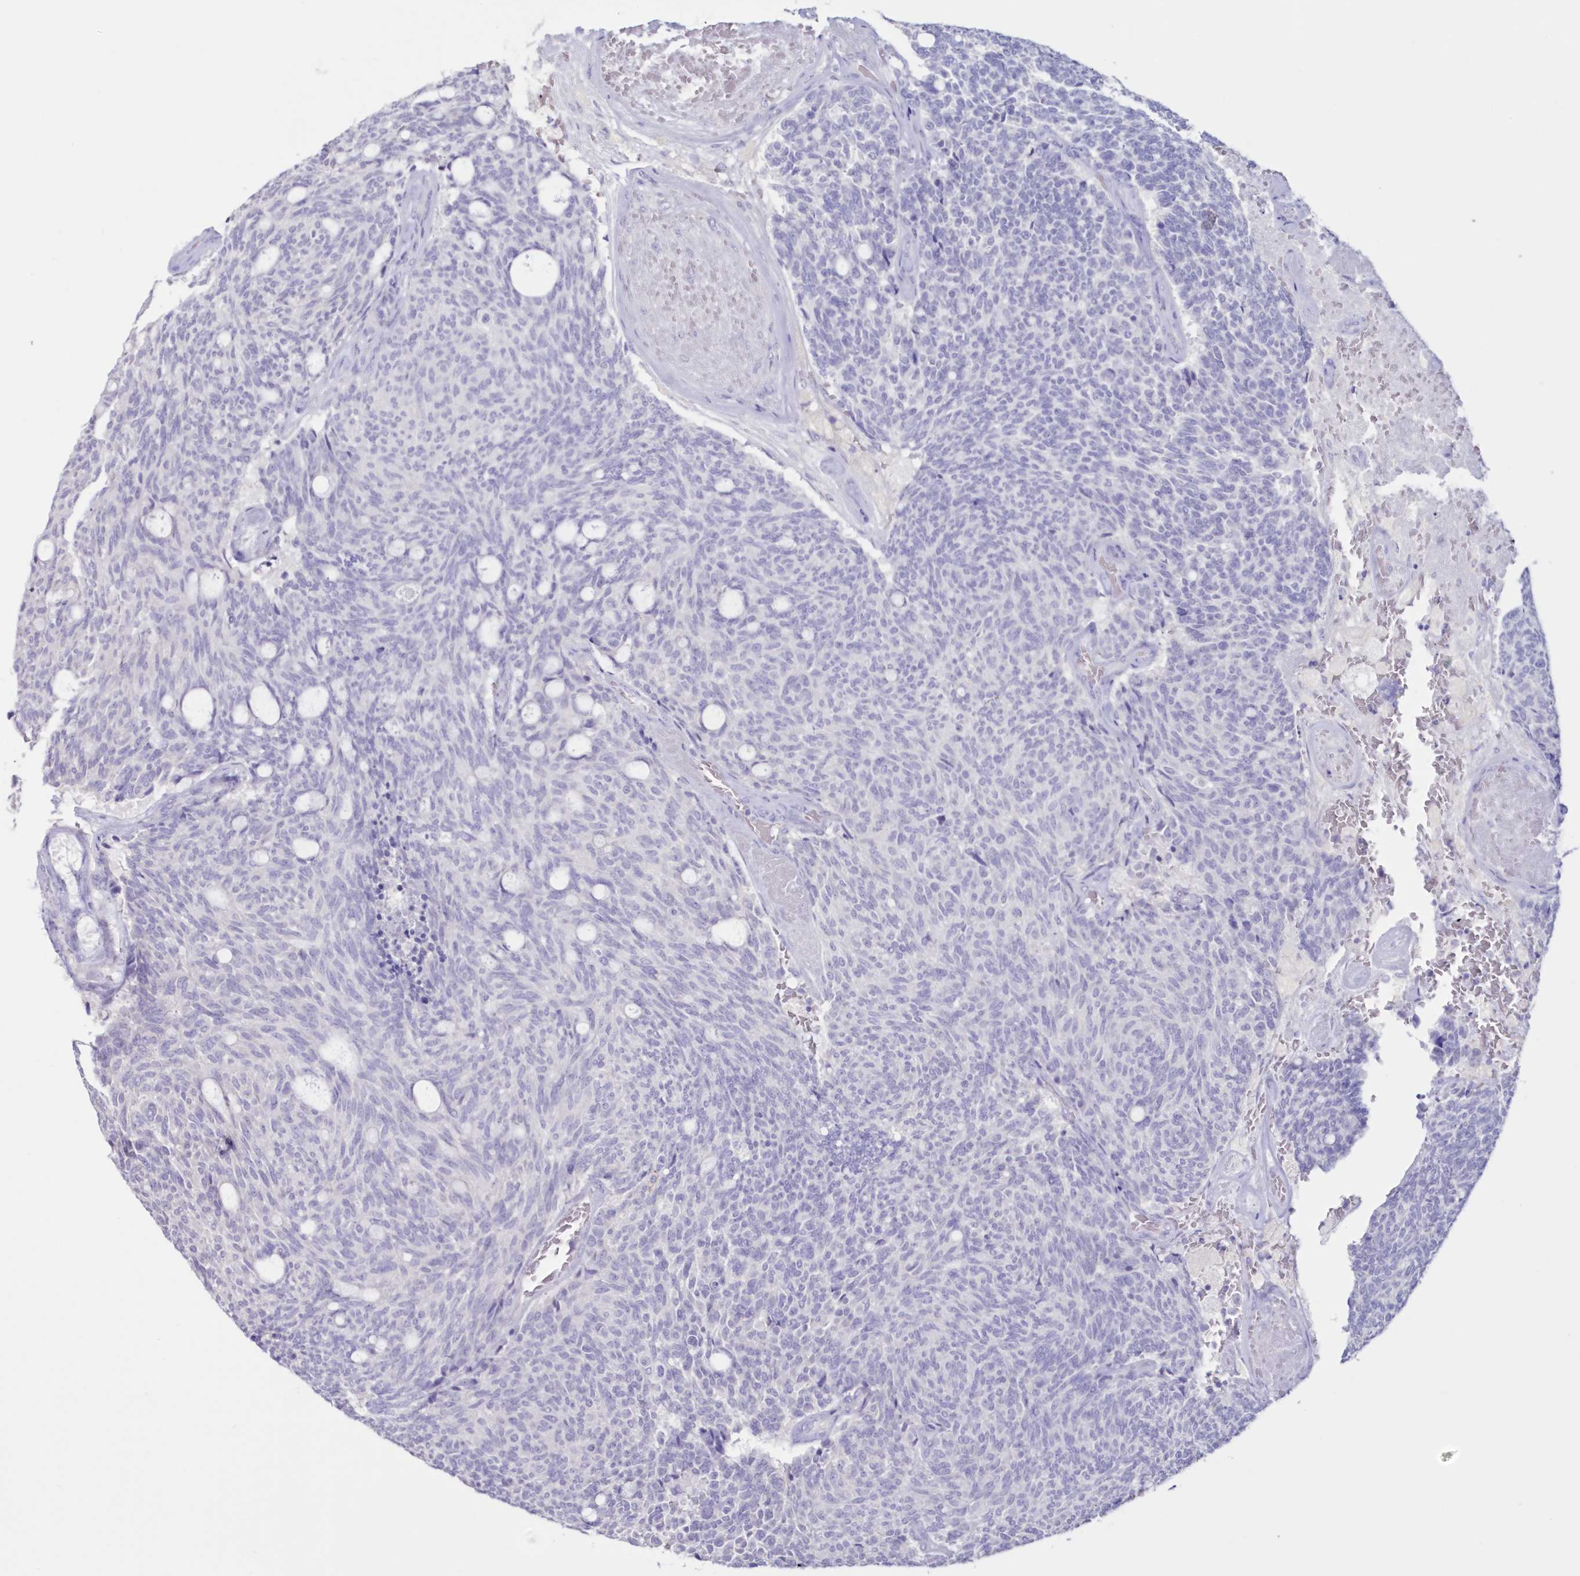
{"staining": {"intensity": "negative", "quantity": "none", "location": "none"}, "tissue": "carcinoid", "cell_type": "Tumor cells", "image_type": "cancer", "snomed": [{"axis": "morphology", "description": "Carcinoid, malignant, NOS"}, {"axis": "topography", "description": "Pancreas"}], "caption": "The histopathology image demonstrates no staining of tumor cells in carcinoid. Nuclei are stained in blue.", "gene": "CYP3A4", "patient": {"sex": "female", "age": 54}}